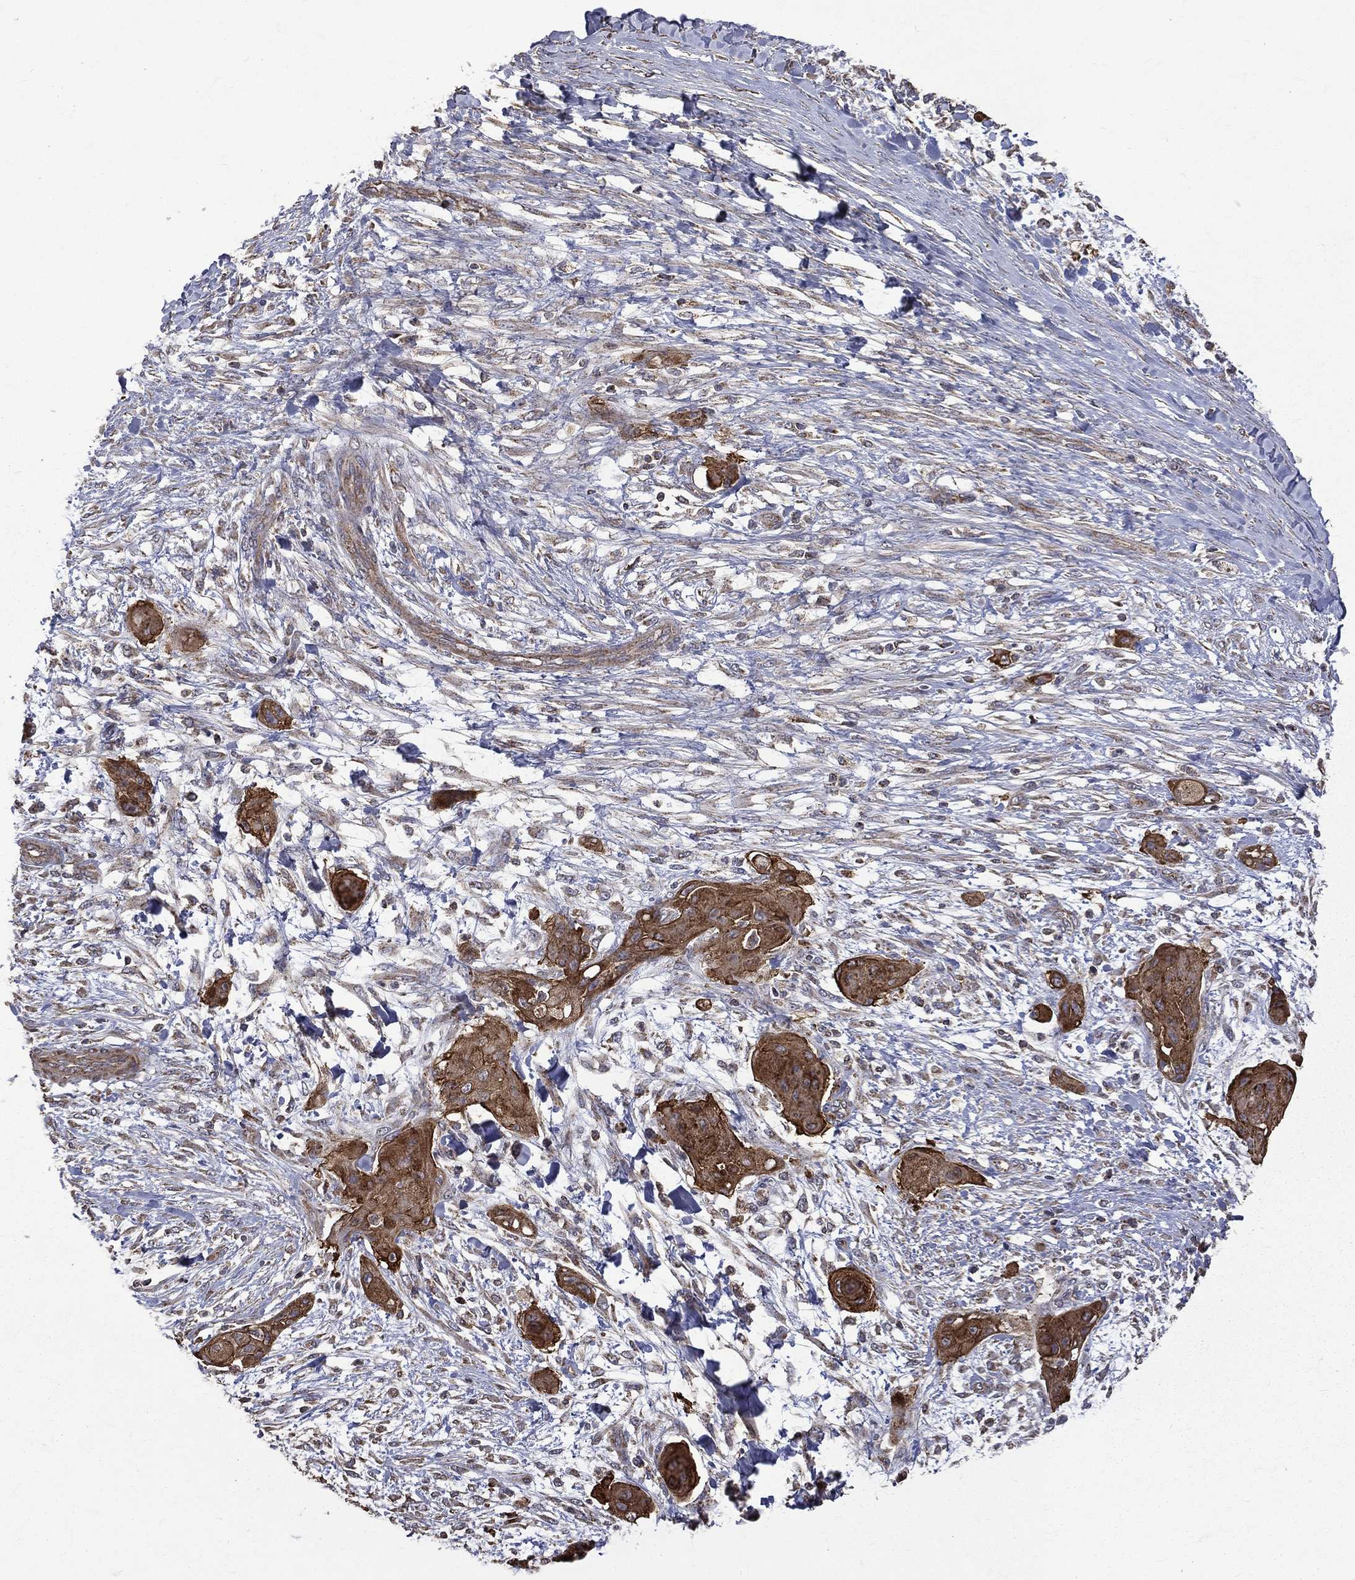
{"staining": {"intensity": "strong", "quantity": ">75%", "location": "cytoplasmic/membranous"}, "tissue": "skin cancer", "cell_type": "Tumor cells", "image_type": "cancer", "snomed": [{"axis": "morphology", "description": "Squamous cell carcinoma, NOS"}, {"axis": "topography", "description": "Skin"}], "caption": "The histopathology image demonstrates immunohistochemical staining of skin cancer. There is strong cytoplasmic/membranous positivity is appreciated in approximately >75% of tumor cells.", "gene": "RPGR", "patient": {"sex": "male", "age": 62}}